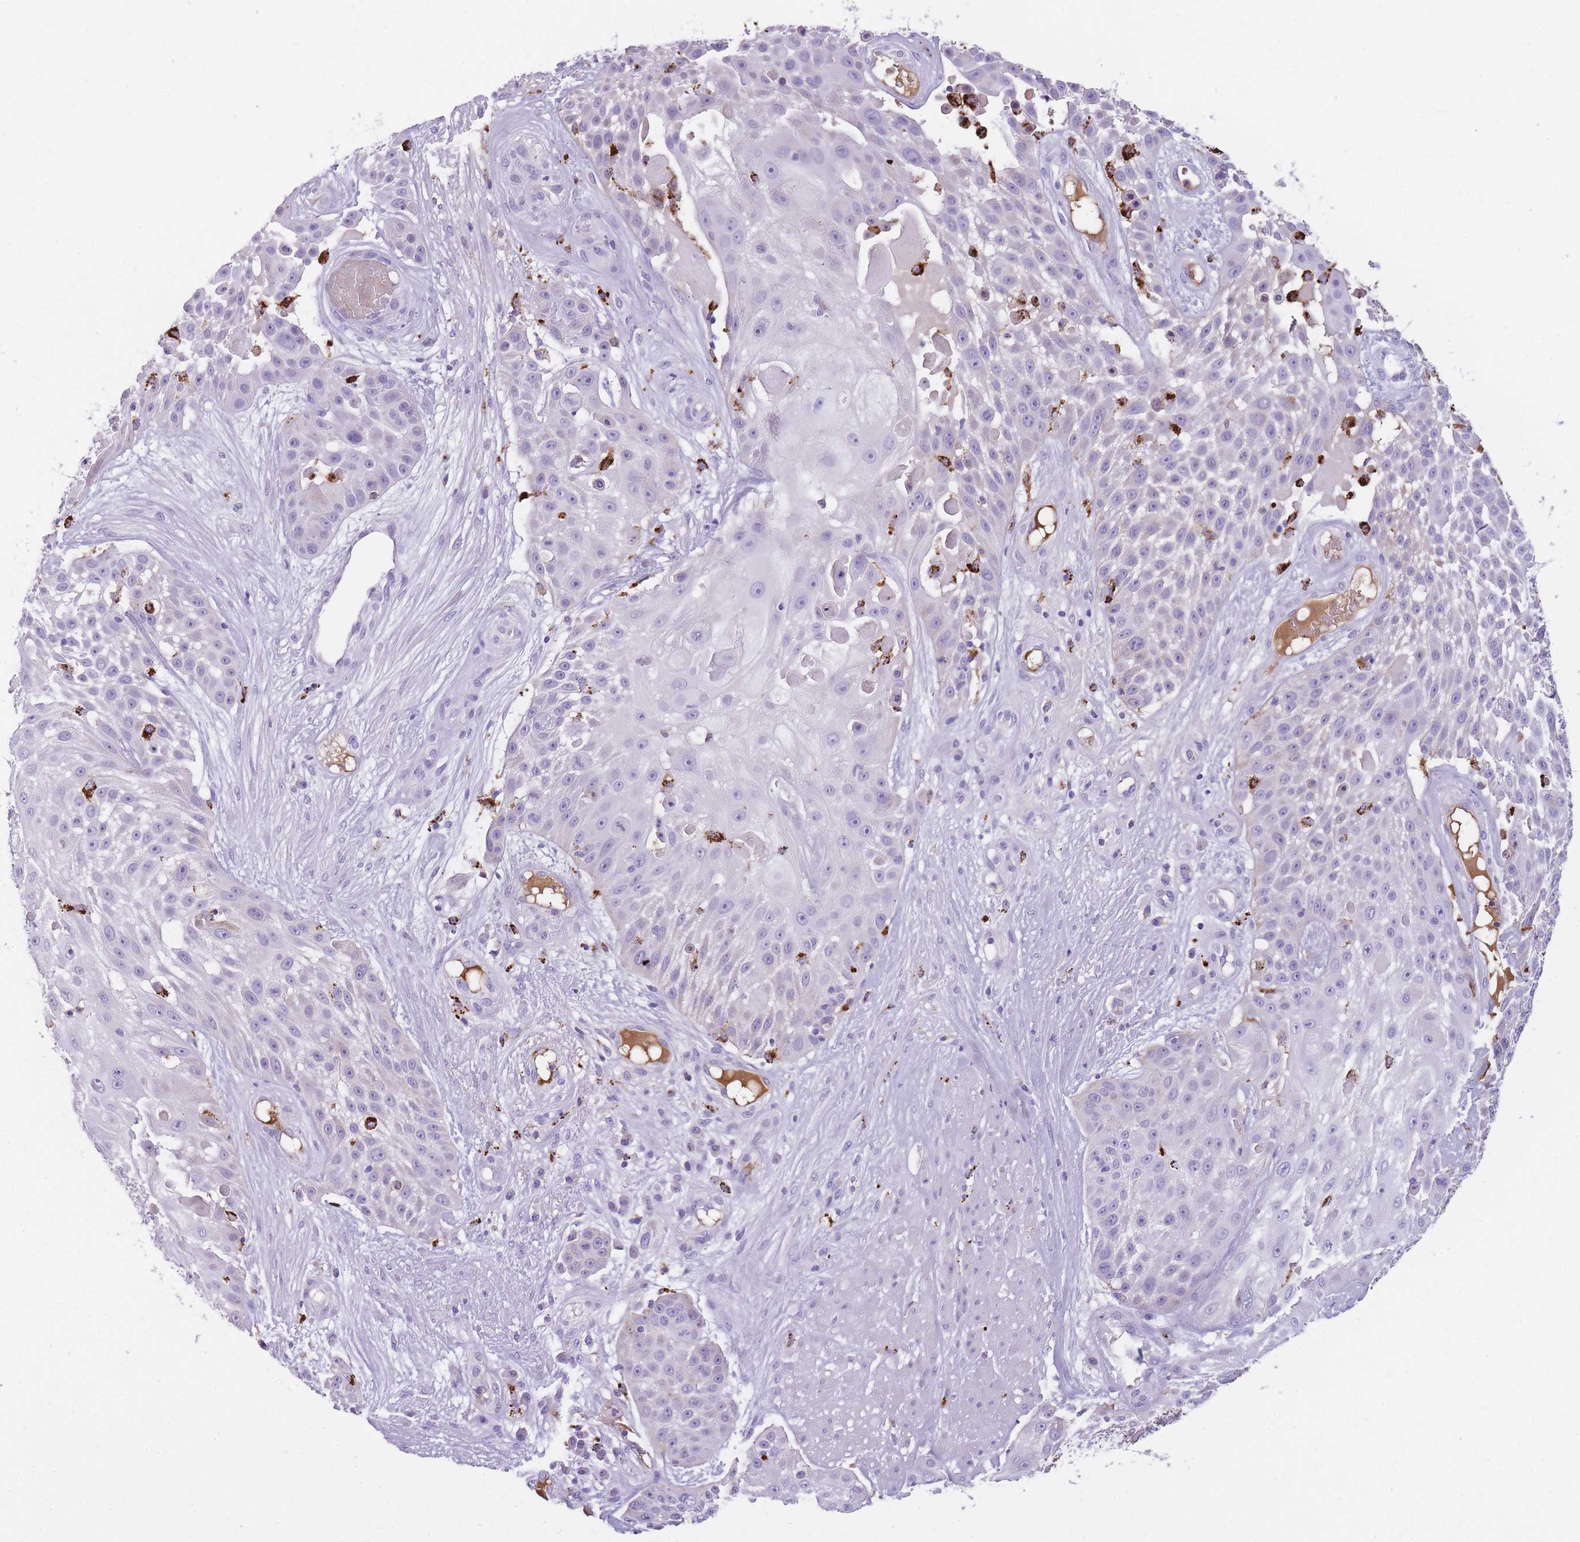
{"staining": {"intensity": "weak", "quantity": "<25%", "location": "cytoplasmic/membranous"}, "tissue": "skin cancer", "cell_type": "Tumor cells", "image_type": "cancer", "snomed": [{"axis": "morphology", "description": "Squamous cell carcinoma, NOS"}, {"axis": "topography", "description": "Skin"}], "caption": "Skin squamous cell carcinoma was stained to show a protein in brown. There is no significant positivity in tumor cells.", "gene": "GNAT1", "patient": {"sex": "female", "age": 86}}